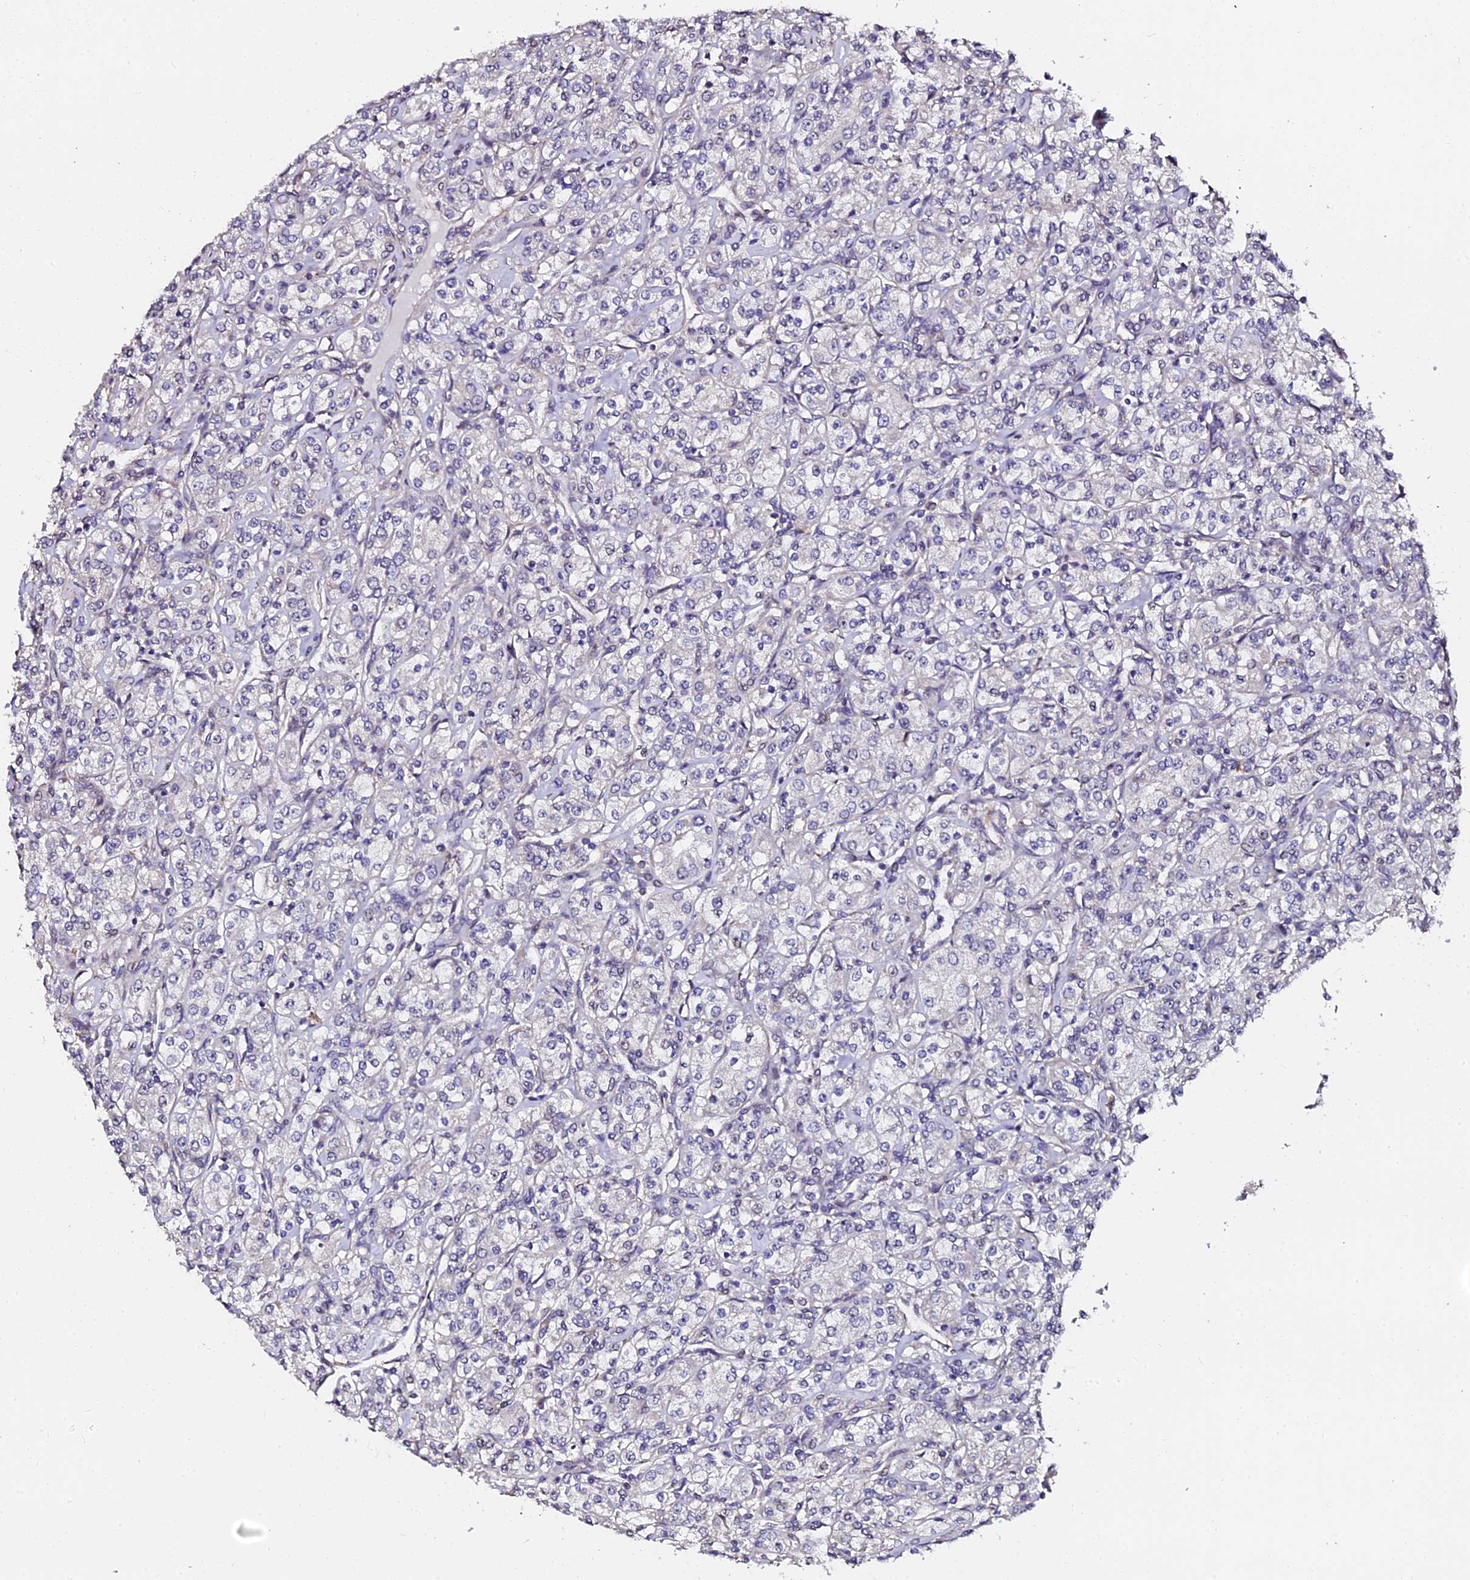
{"staining": {"intensity": "negative", "quantity": "none", "location": "none"}, "tissue": "renal cancer", "cell_type": "Tumor cells", "image_type": "cancer", "snomed": [{"axis": "morphology", "description": "Adenocarcinoma, NOS"}, {"axis": "topography", "description": "Kidney"}], "caption": "DAB (3,3'-diaminobenzidine) immunohistochemical staining of renal adenocarcinoma reveals no significant staining in tumor cells.", "gene": "GPN3", "patient": {"sex": "male", "age": 77}}